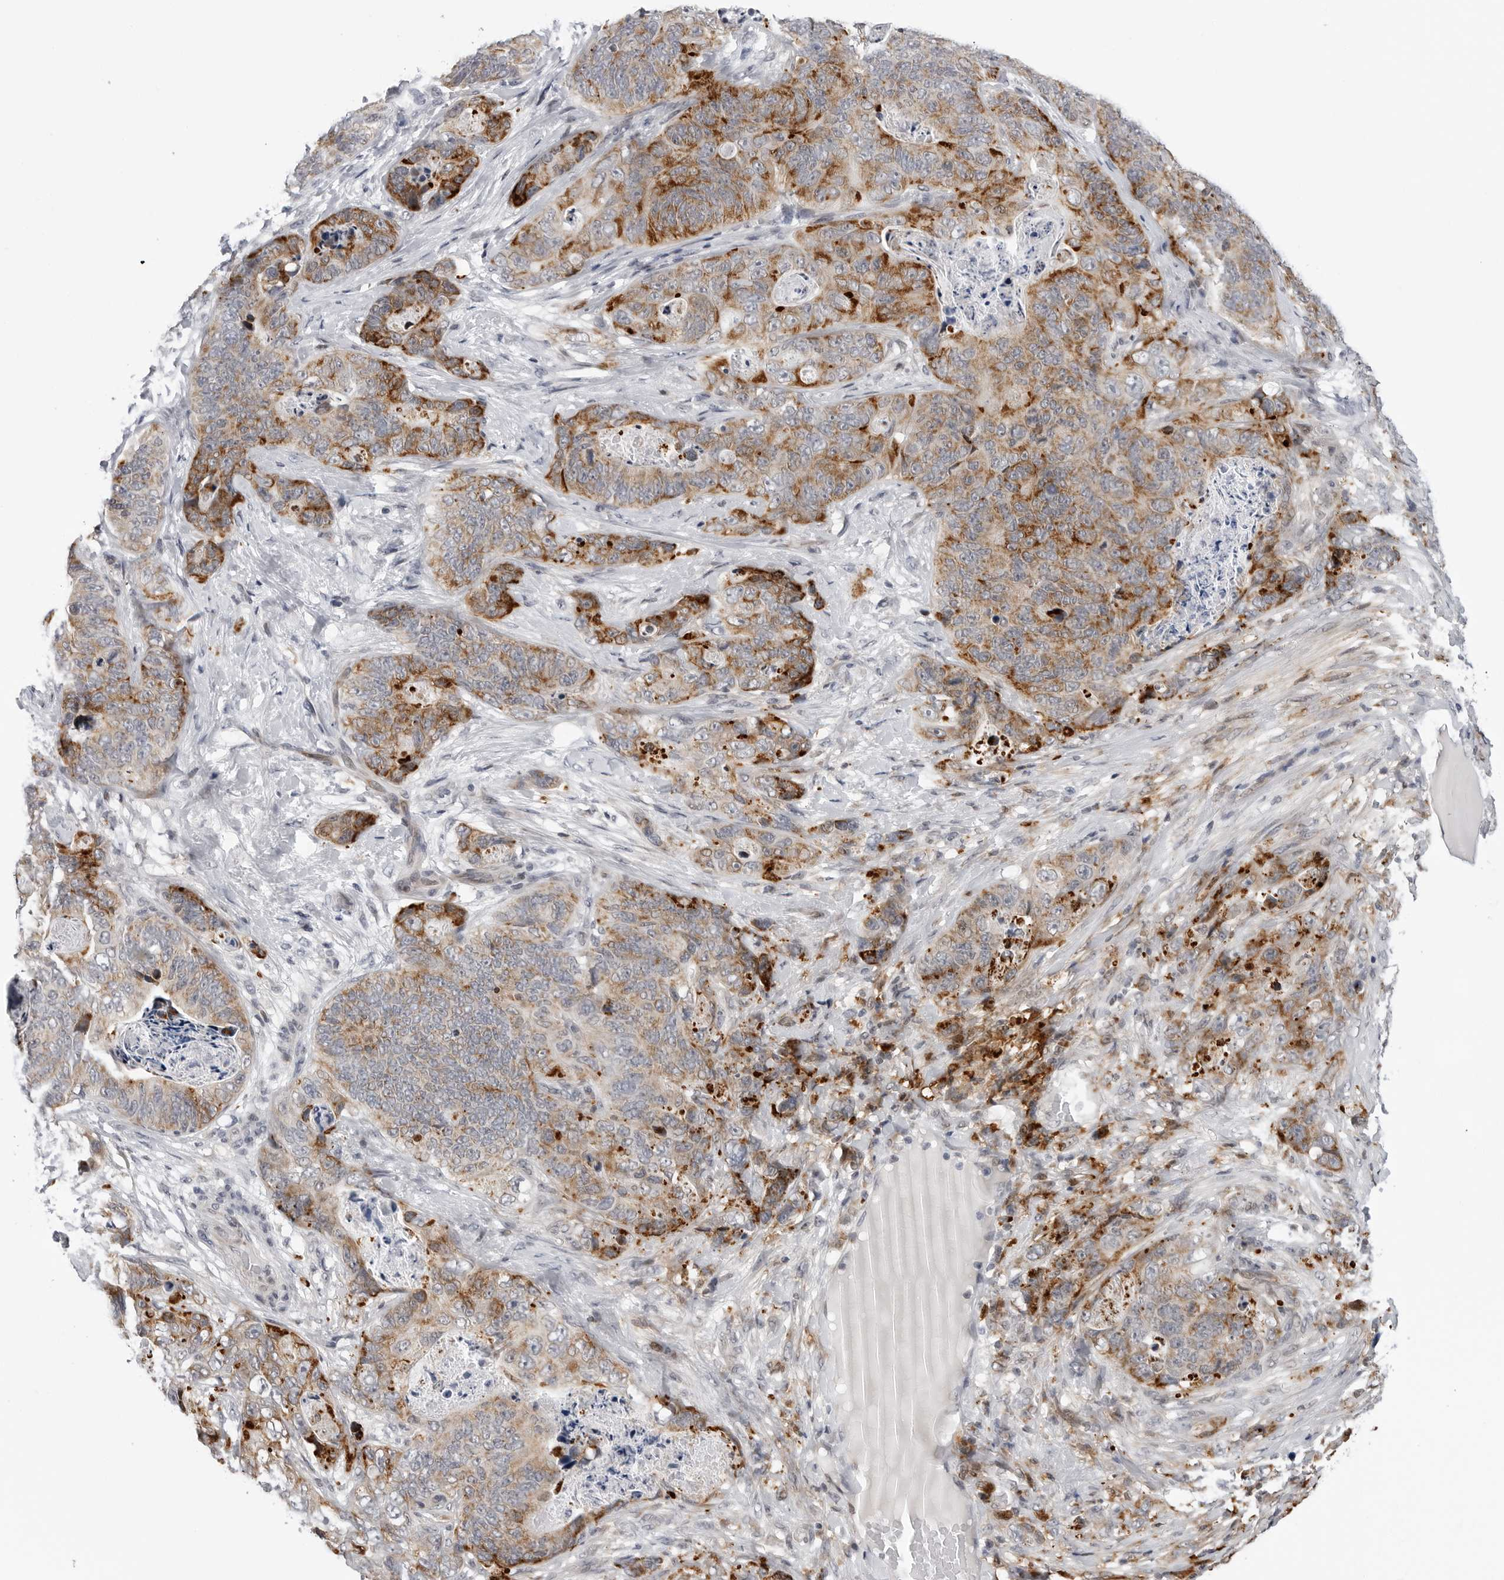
{"staining": {"intensity": "moderate", "quantity": "25%-75%", "location": "cytoplasmic/membranous"}, "tissue": "stomach cancer", "cell_type": "Tumor cells", "image_type": "cancer", "snomed": [{"axis": "morphology", "description": "Normal tissue, NOS"}, {"axis": "morphology", "description": "Adenocarcinoma, NOS"}, {"axis": "topography", "description": "Stomach"}], "caption": "Tumor cells show medium levels of moderate cytoplasmic/membranous positivity in approximately 25%-75% of cells in stomach cancer.", "gene": "CDK20", "patient": {"sex": "female", "age": 89}}